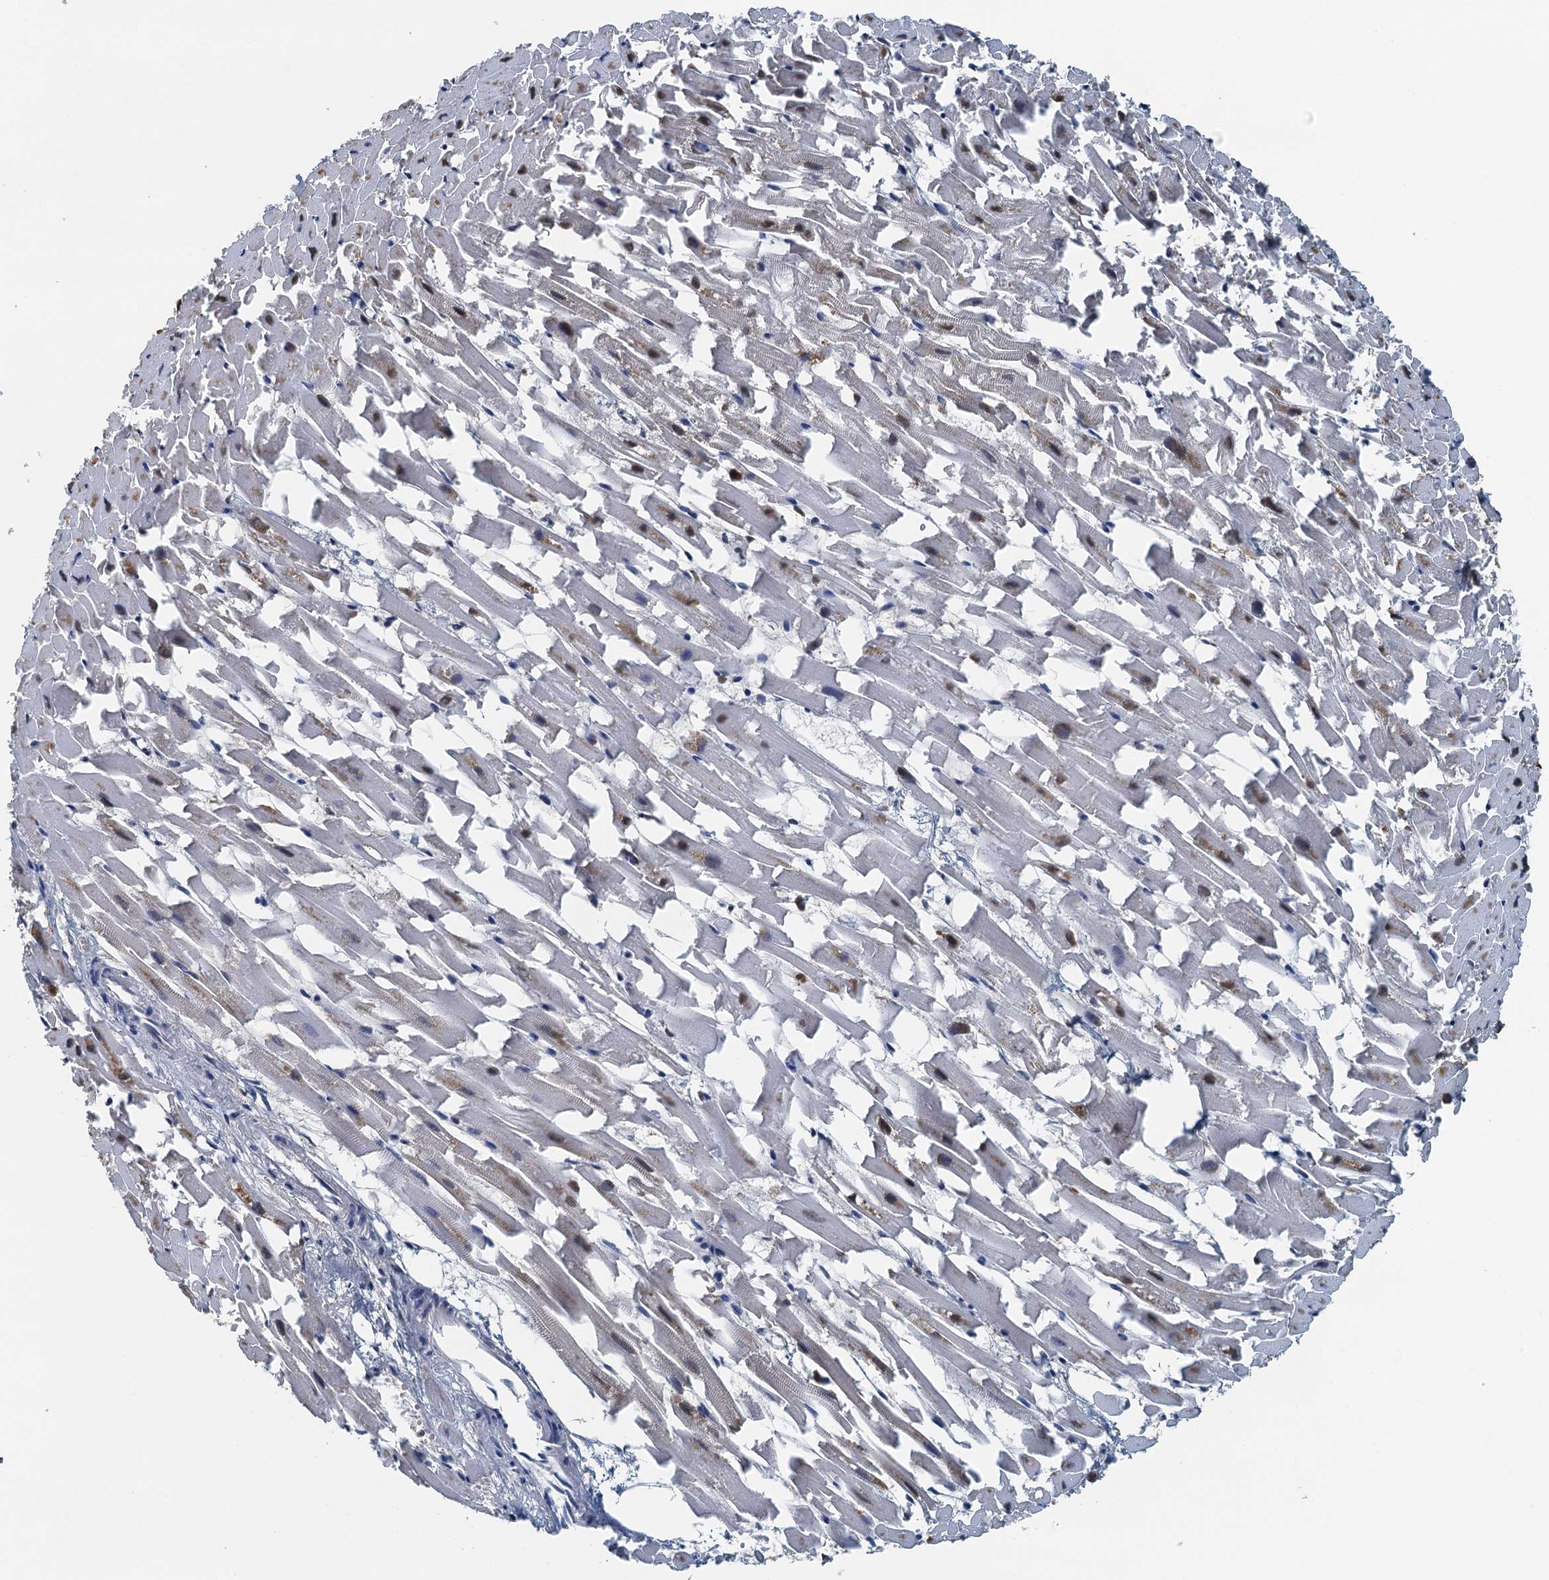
{"staining": {"intensity": "negative", "quantity": "none", "location": "none"}, "tissue": "heart muscle", "cell_type": "Cardiomyocytes", "image_type": "normal", "snomed": [{"axis": "morphology", "description": "Normal tissue, NOS"}, {"axis": "topography", "description": "Heart"}], "caption": "Immunohistochemistry image of unremarkable heart muscle: human heart muscle stained with DAB exhibits no significant protein positivity in cardiomyocytes.", "gene": "LSM14B", "patient": {"sex": "female", "age": 64}}